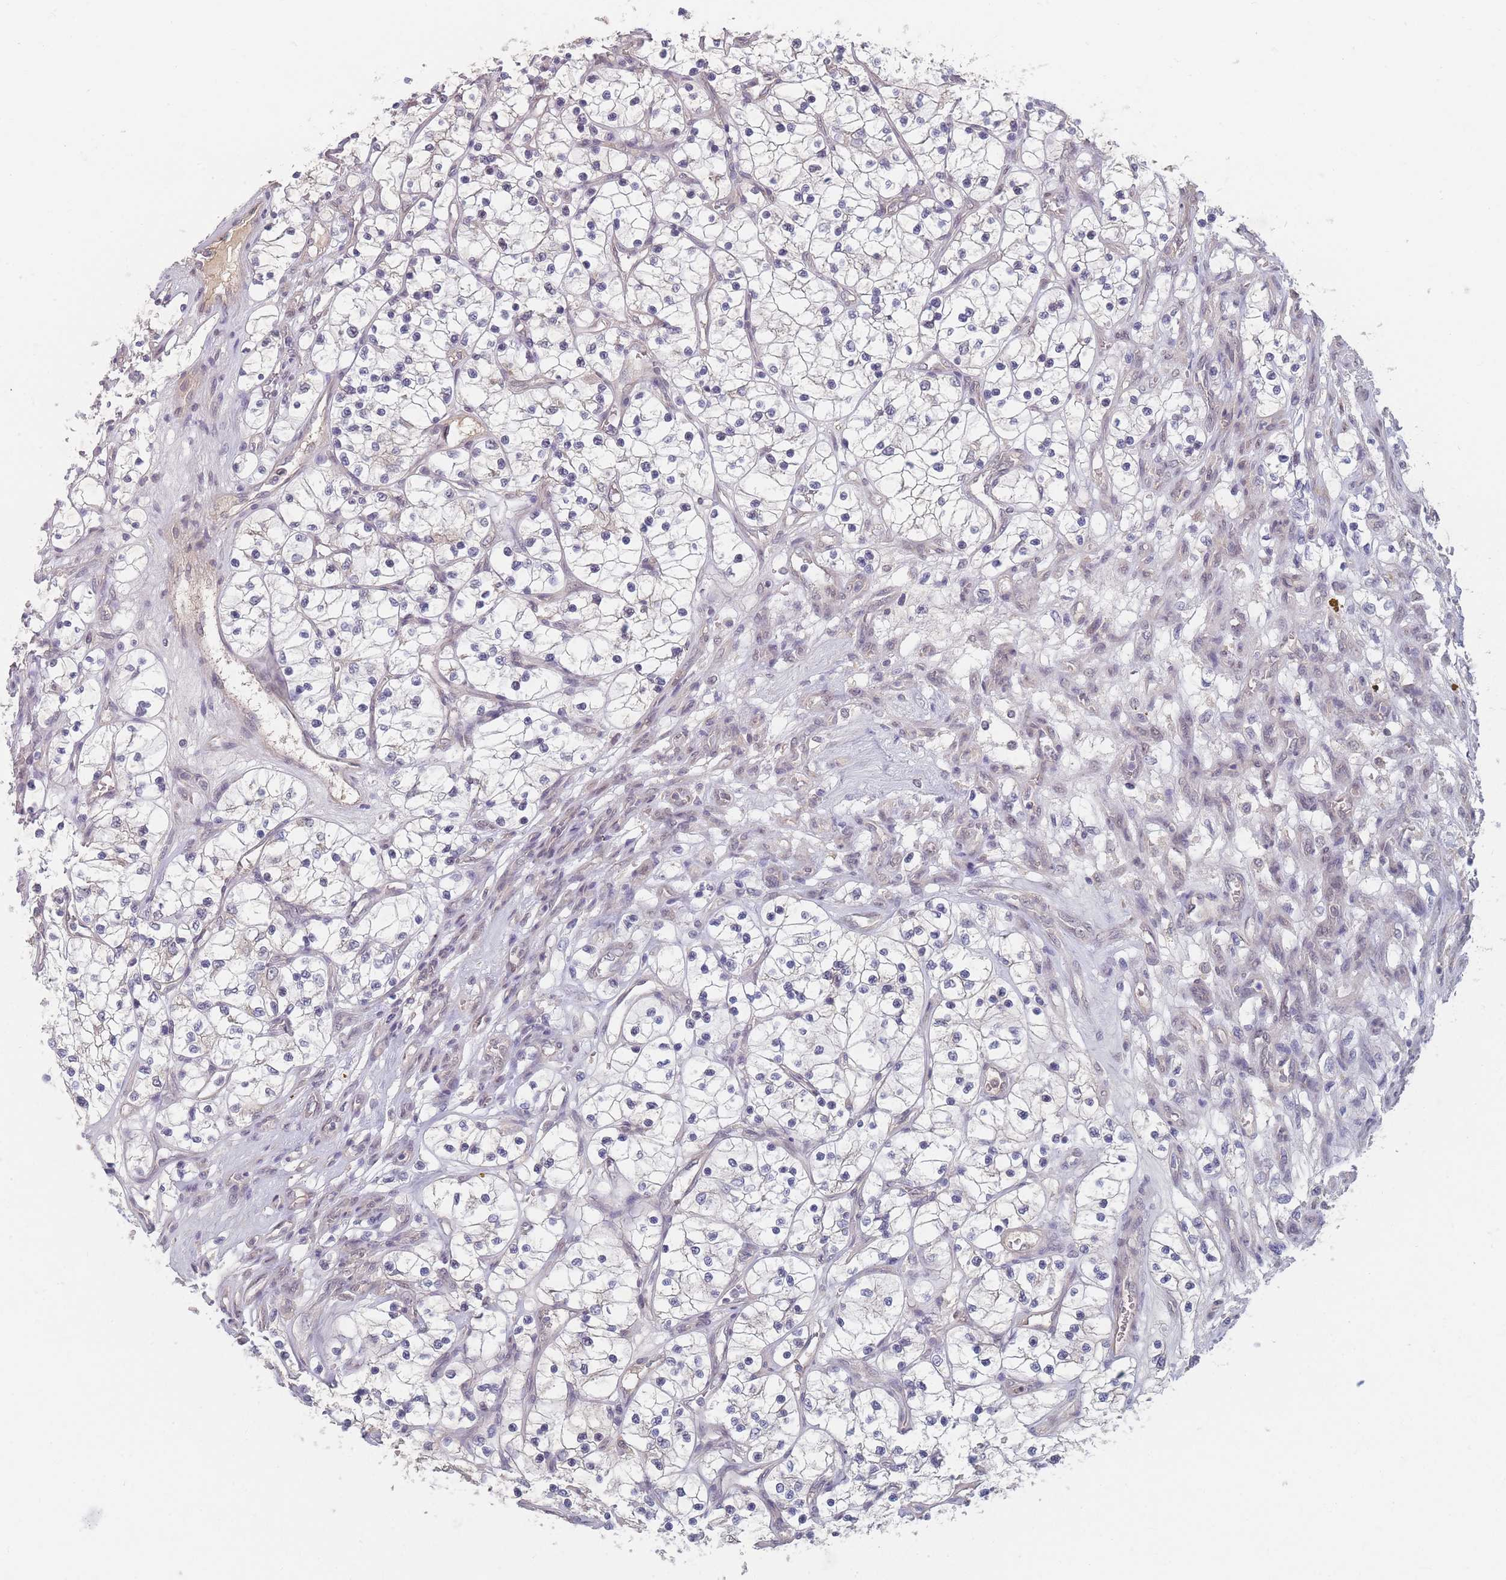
{"staining": {"intensity": "negative", "quantity": "none", "location": "none"}, "tissue": "renal cancer", "cell_type": "Tumor cells", "image_type": "cancer", "snomed": [{"axis": "morphology", "description": "Adenocarcinoma, NOS"}, {"axis": "topography", "description": "Kidney"}], "caption": "Immunohistochemical staining of human renal cancer demonstrates no significant positivity in tumor cells.", "gene": "ANKRD10", "patient": {"sex": "female", "age": 69}}